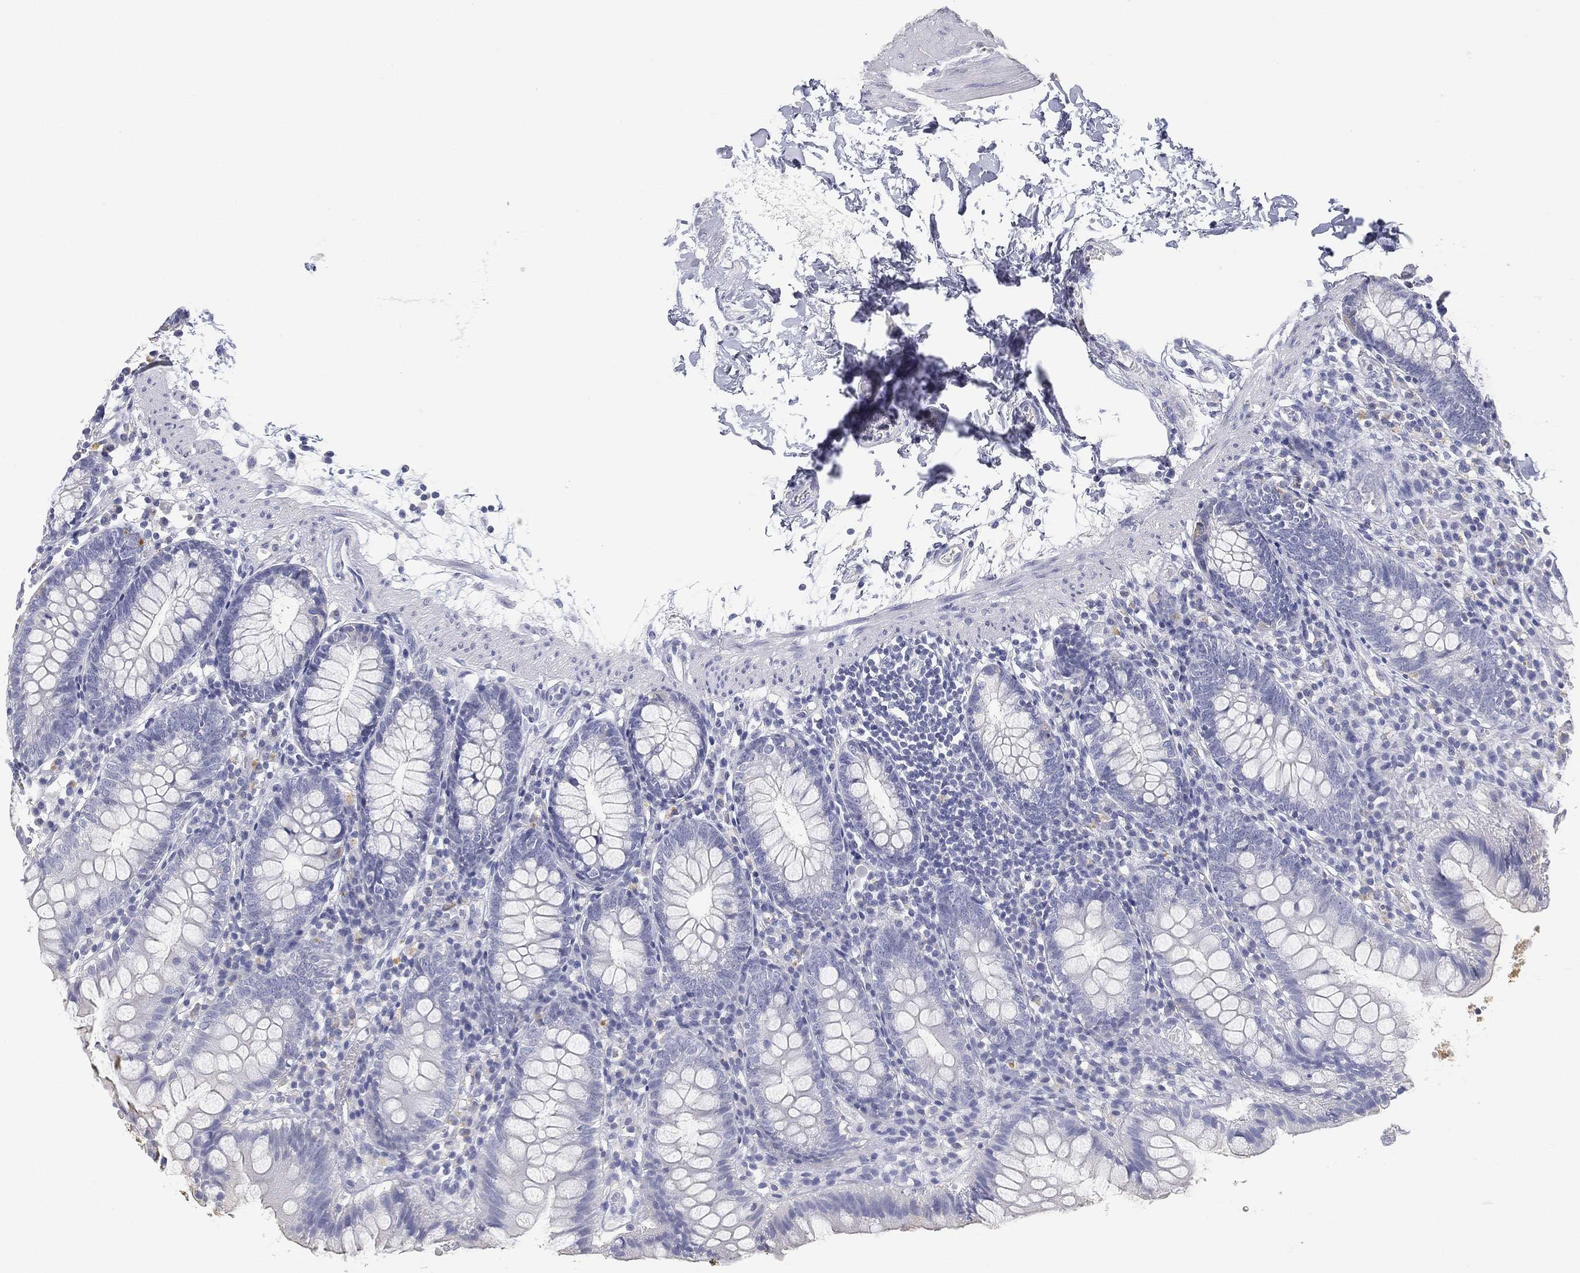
{"staining": {"intensity": "negative", "quantity": "none", "location": "none"}, "tissue": "small intestine", "cell_type": "Glandular cells", "image_type": "normal", "snomed": [{"axis": "morphology", "description": "Normal tissue, NOS"}, {"axis": "topography", "description": "Small intestine"}], "caption": "Immunohistochemistry (IHC) photomicrograph of normal human small intestine stained for a protein (brown), which shows no positivity in glandular cells. Brightfield microscopy of IHC stained with DAB (3,3'-diaminobenzidine) (brown) and hematoxylin (blue), captured at high magnification.", "gene": "FMO1", "patient": {"sex": "female", "age": 90}}